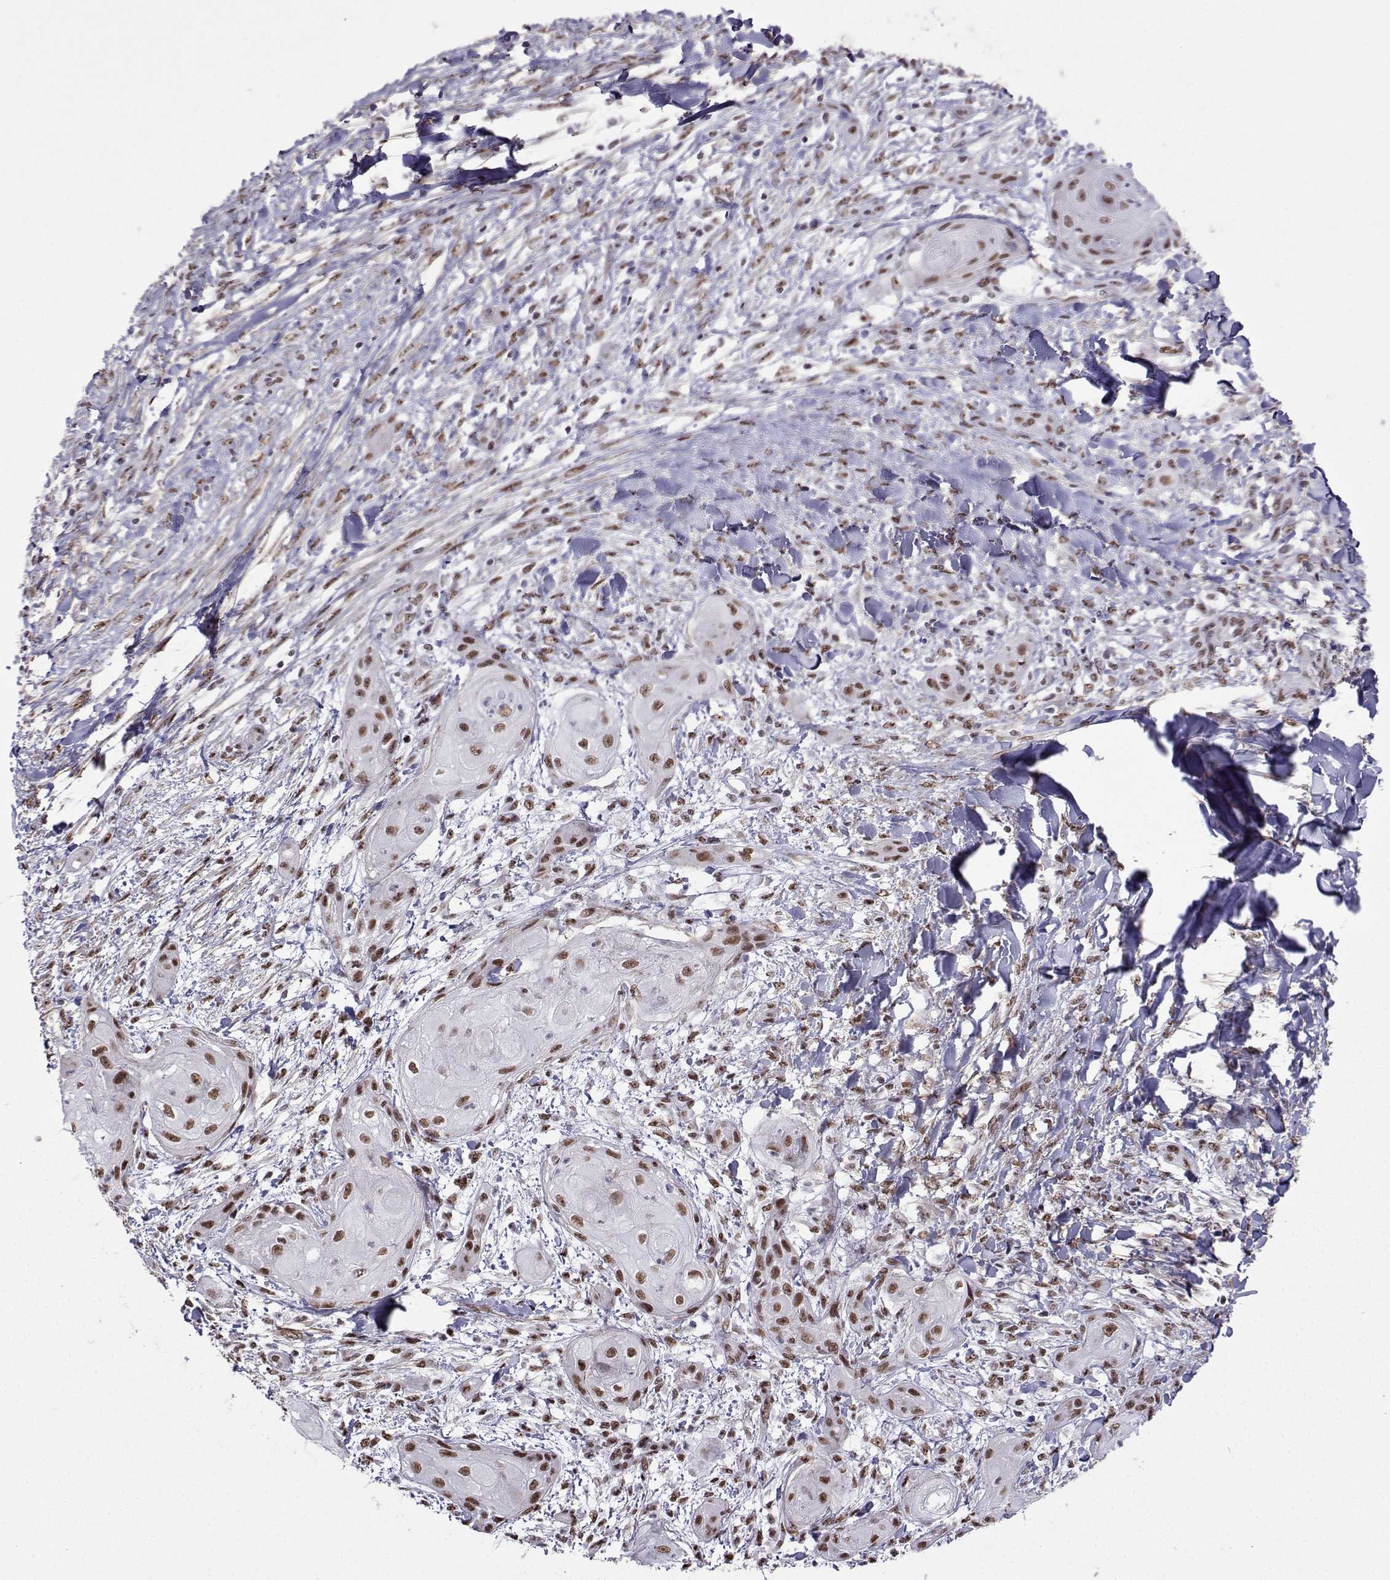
{"staining": {"intensity": "moderate", "quantity": ">75%", "location": "nuclear"}, "tissue": "skin cancer", "cell_type": "Tumor cells", "image_type": "cancer", "snomed": [{"axis": "morphology", "description": "Squamous cell carcinoma, NOS"}, {"axis": "topography", "description": "Skin"}], "caption": "This is a photomicrograph of IHC staining of squamous cell carcinoma (skin), which shows moderate staining in the nuclear of tumor cells.", "gene": "CCNK", "patient": {"sex": "male", "age": 62}}